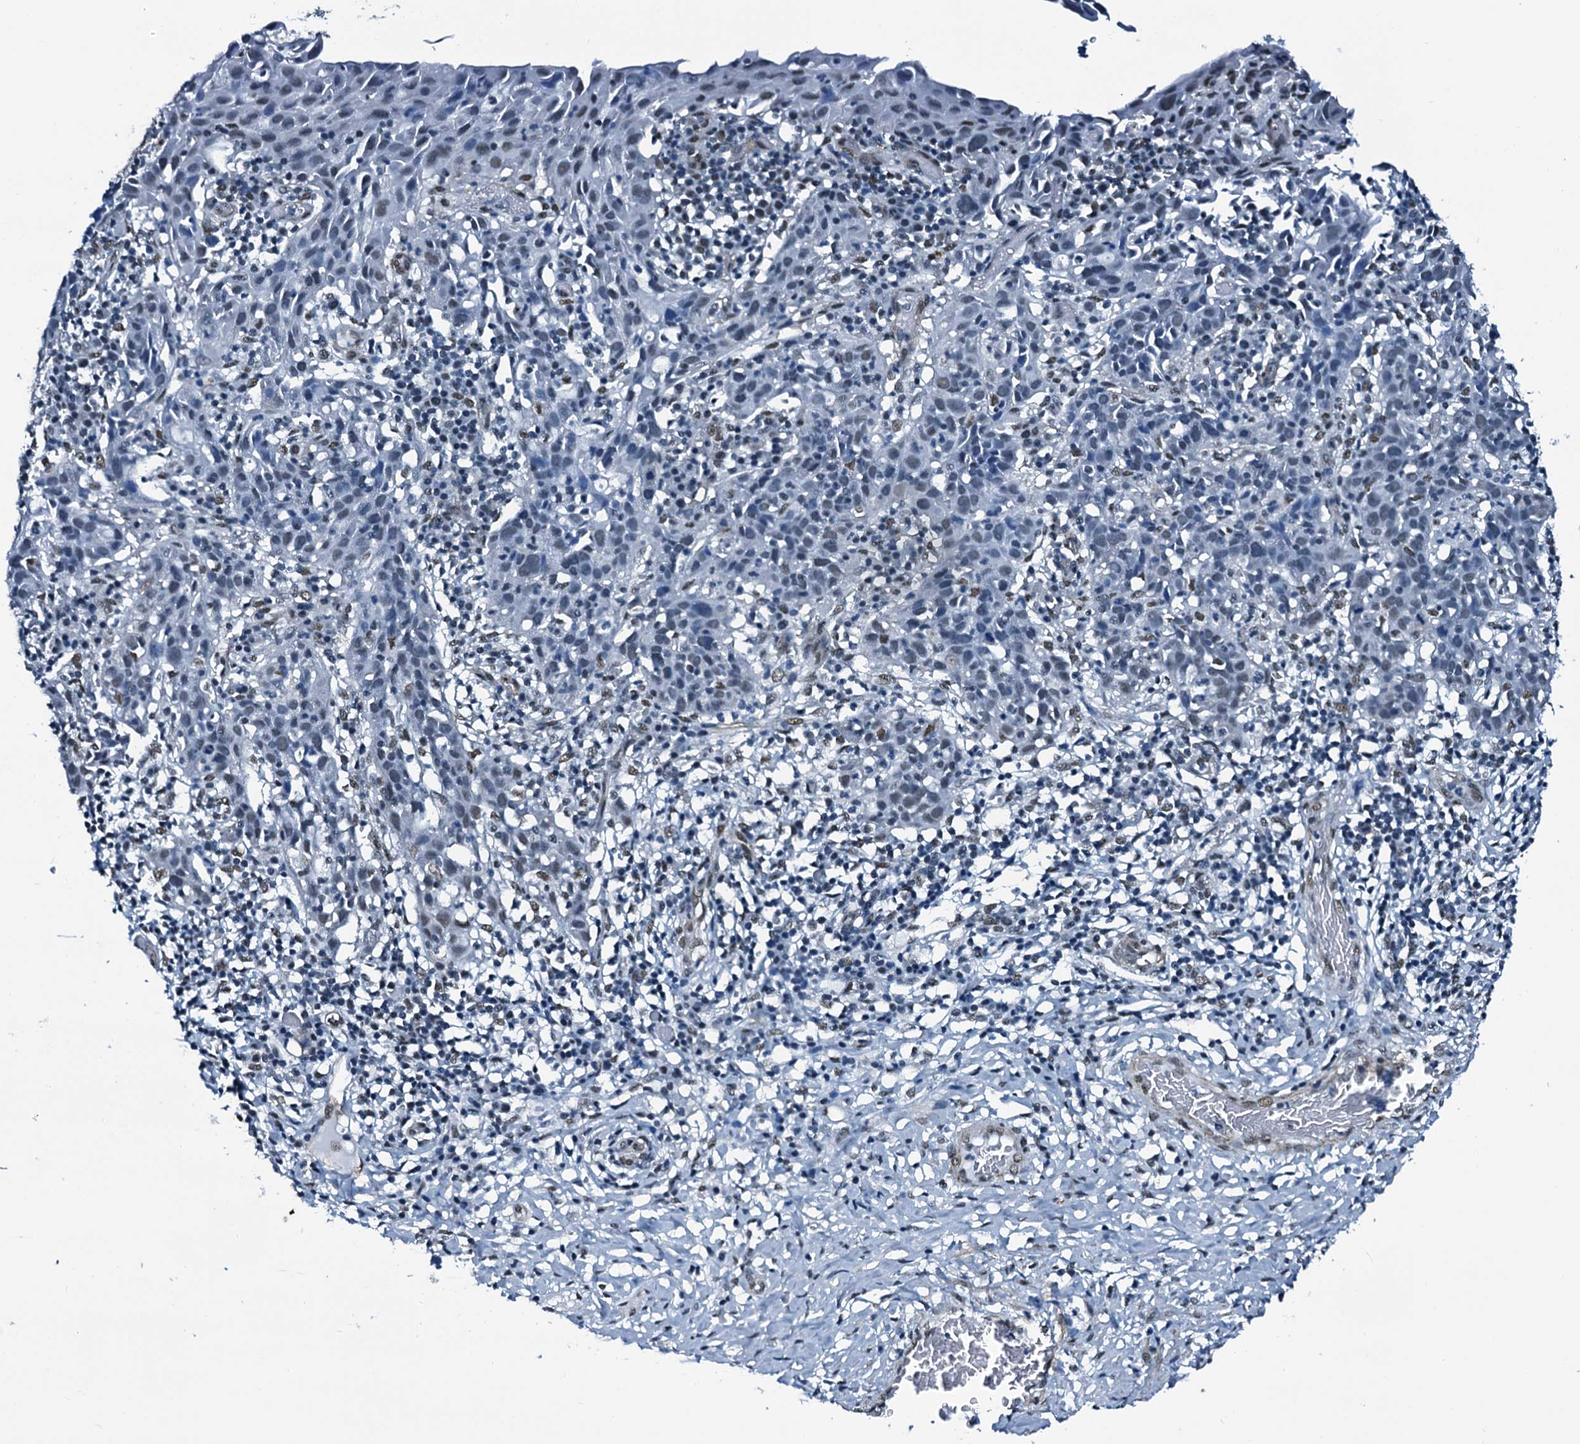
{"staining": {"intensity": "weak", "quantity": "<25%", "location": "nuclear"}, "tissue": "cervical cancer", "cell_type": "Tumor cells", "image_type": "cancer", "snomed": [{"axis": "morphology", "description": "Squamous cell carcinoma, NOS"}, {"axis": "topography", "description": "Cervix"}], "caption": "Tumor cells are negative for brown protein staining in cervical cancer.", "gene": "CWC15", "patient": {"sex": "female", "age": 50}}